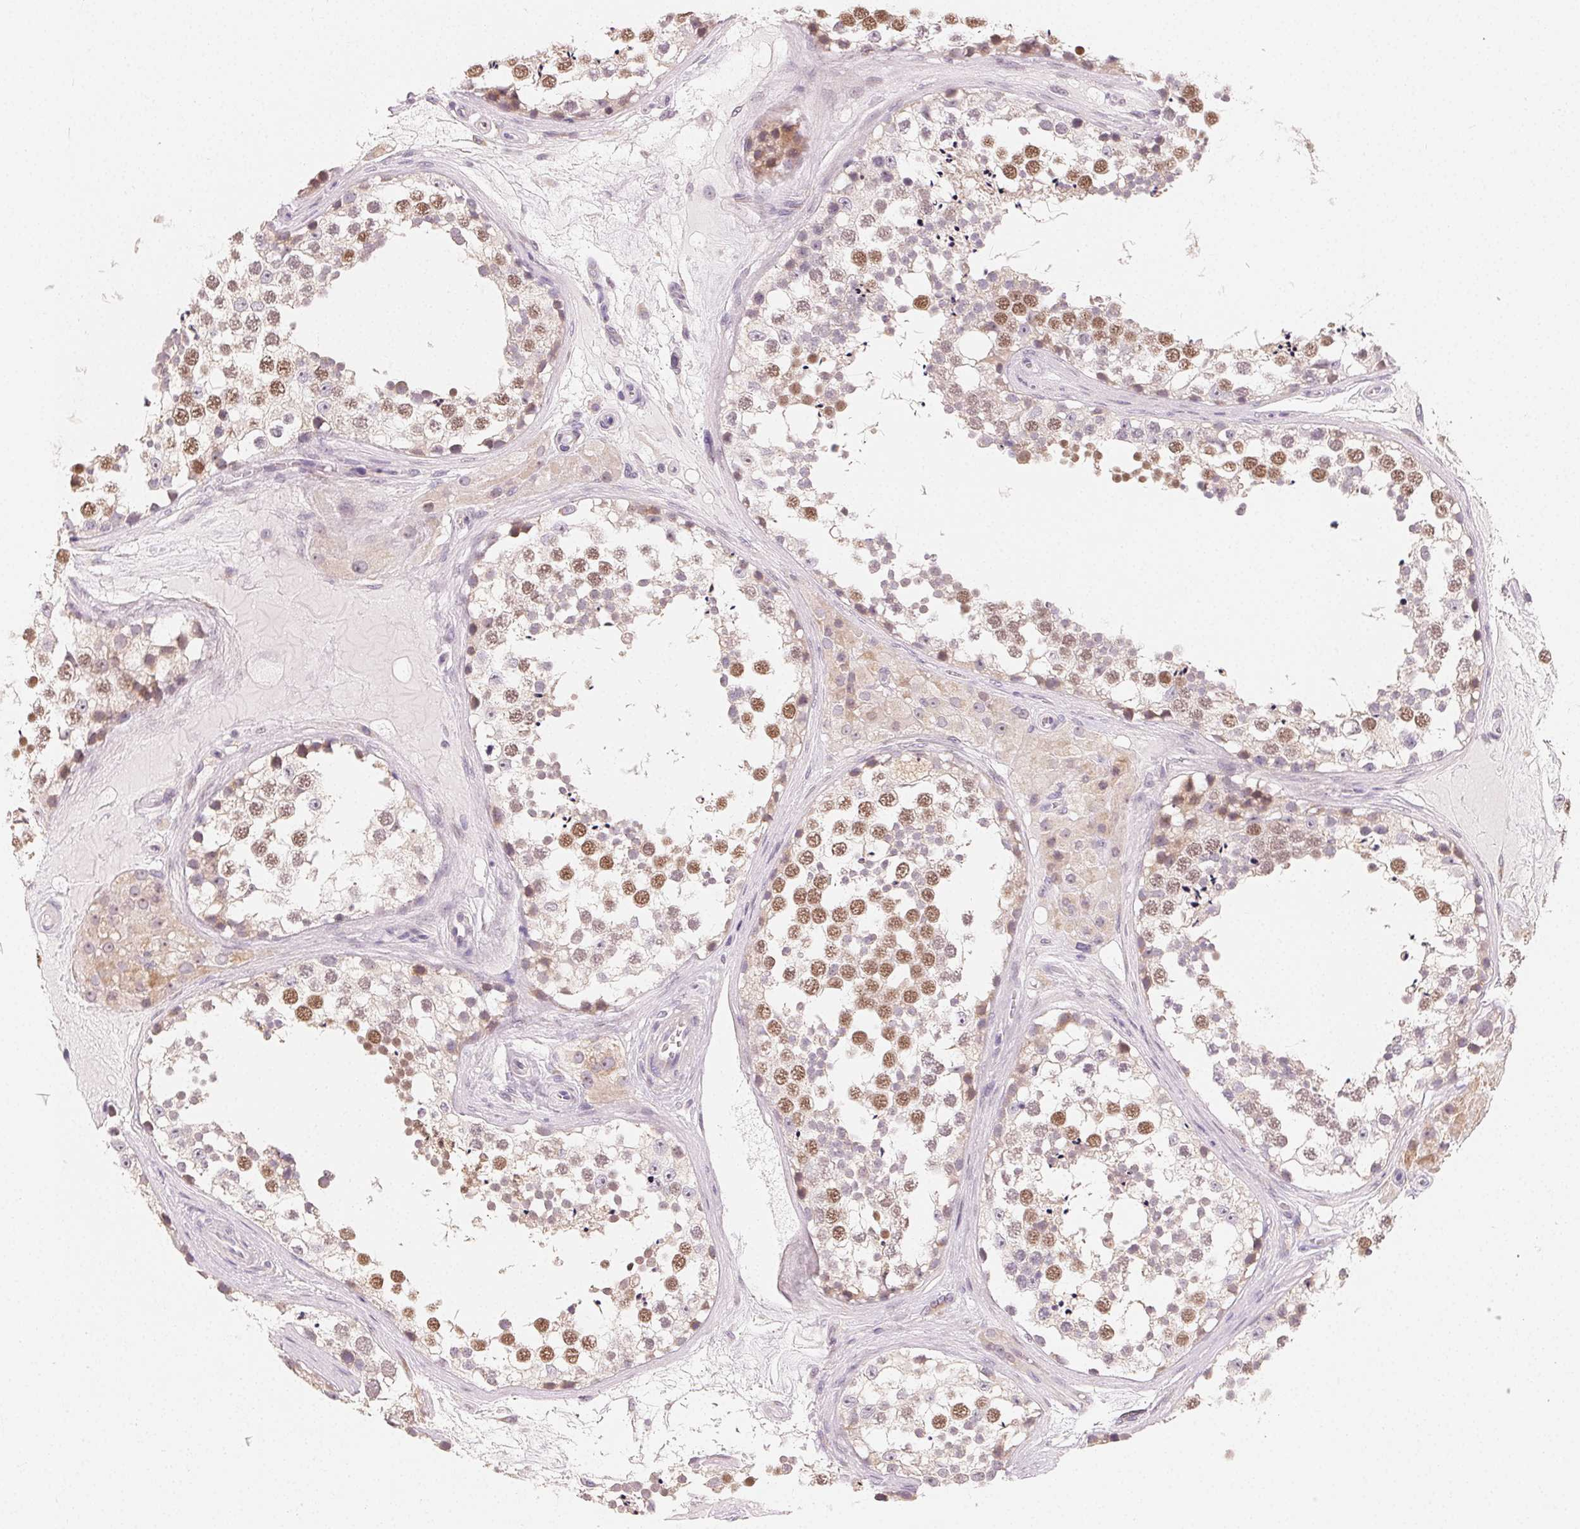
{"staining": {"intensity": "moderate", "quantity": "25%-75%", "location": "nuclear"}, "tissue": "testis", "cell_type": "Cells in seminiferous ducts", "image_type": "normal", "snomed": [{"axis": "morphology", "description": "Normal tissue, NOS"}, {"axis": "morphology", "description": "Seminoma, NOS"}, {"axis": "topography", "description": "Testis"}], "caption": "An IHC histopathology image of normal tissue is shown. Protein staining in brown shows moderate nuclear positivity in testis within cells in seminiferous ducts. (Stains: DAB (3,3'-diaminobenzidine) in brown, nuclei in blue, Microscopy: brightfield microscopy at high magnification).", "gene": "MYBL1", "patient": {"sex": "male", "age": 65}}